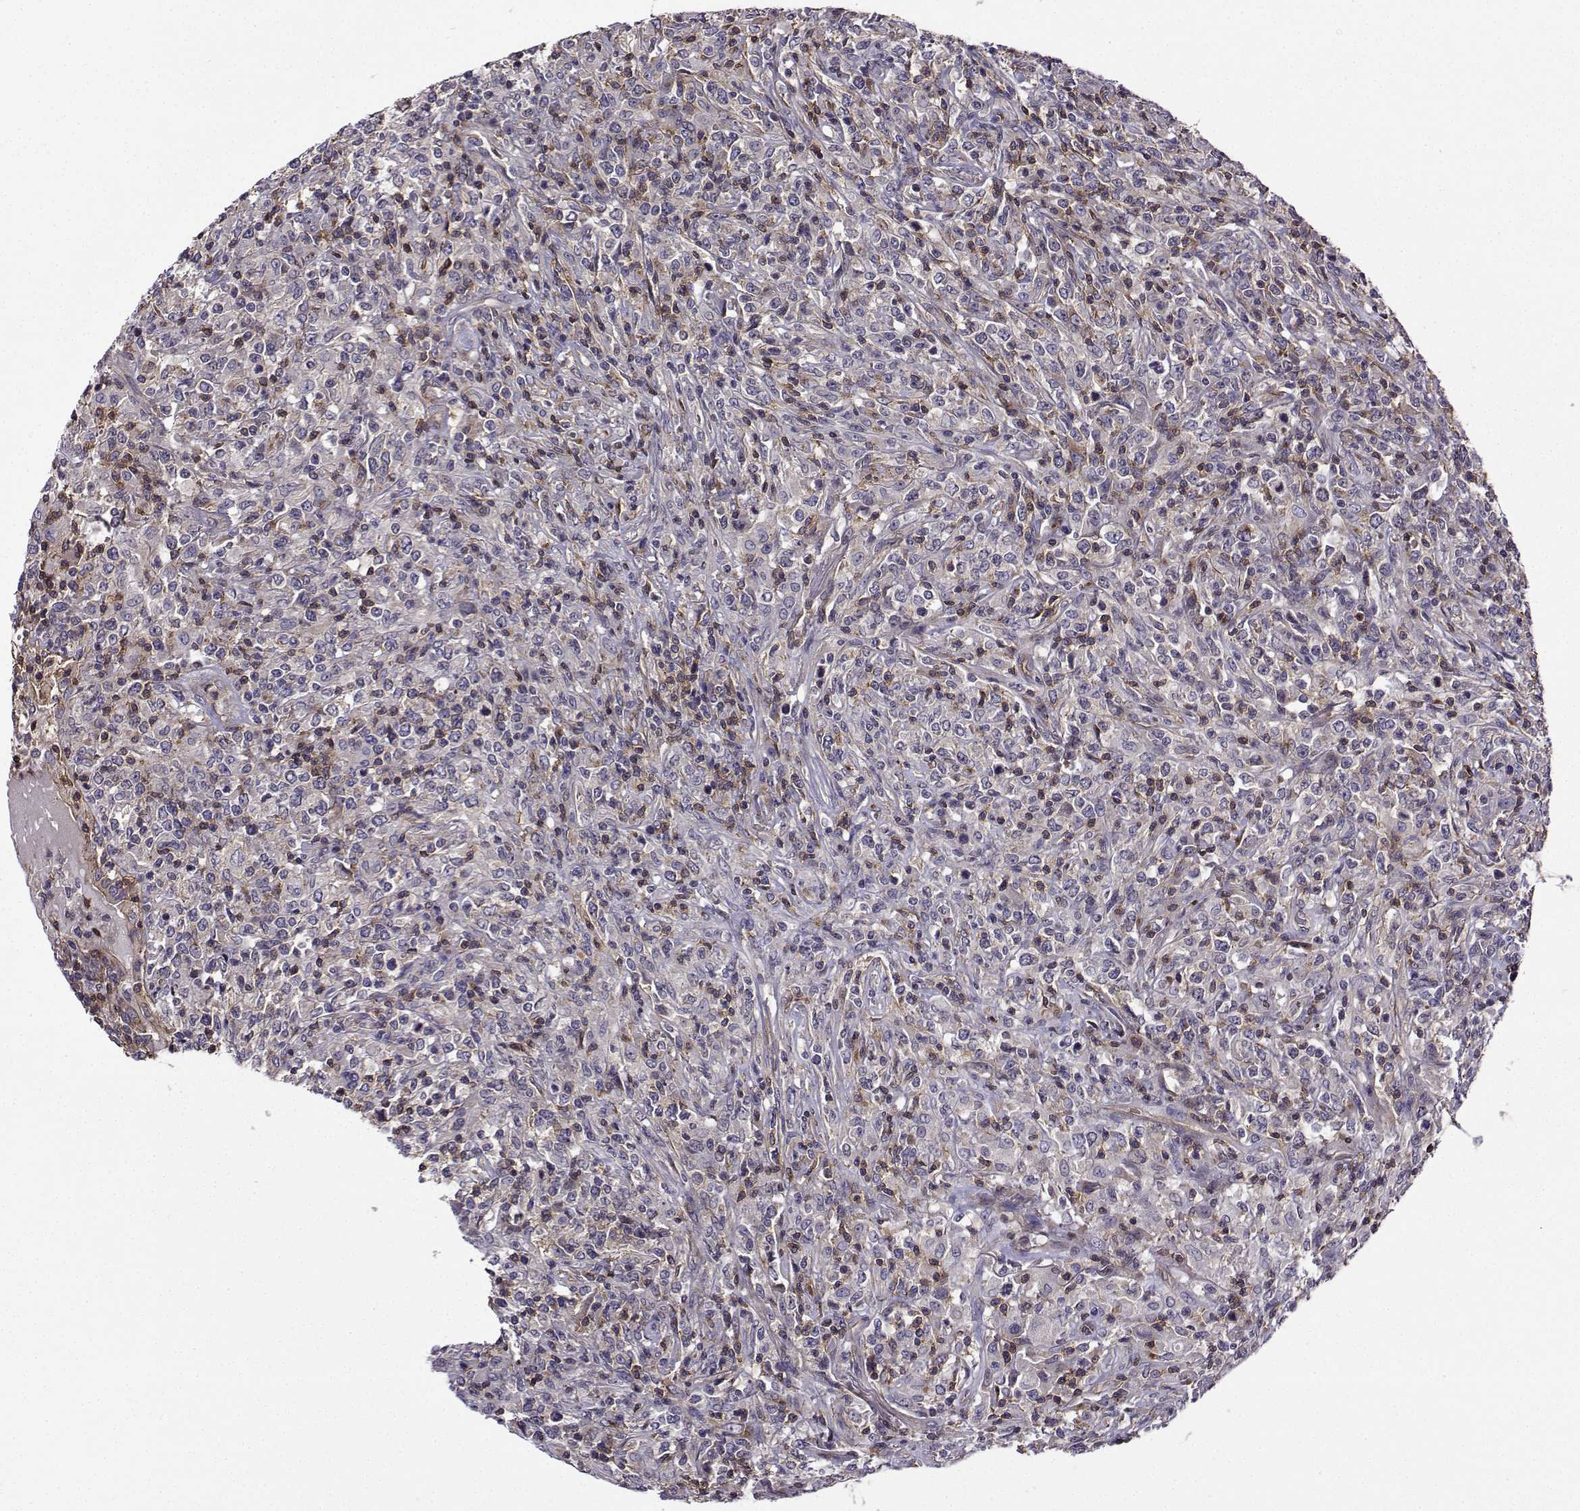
{"staining": {"intensity": "negative", "quantity": "none", "location": "none"}, "tissue": "lymphoma", "cell_type": "Tumor cells", "image_type": "cancer", "snomed": [{"axis": "morphology", "description": "Malignant lymphoma, non-Hodgkin's type, High grade"}, {"axis": "topography", "description": "Lung"}], "caption": "Tumor cells are negative for brown protein staining in high-grade malignant lymphoma, non-Hodgkin's type. (Immunohistochemistry (ihc), brightfield microscopy, high magnification).", "gene": "ITGB8", "patient": {"sex": "male", "age": 79}}